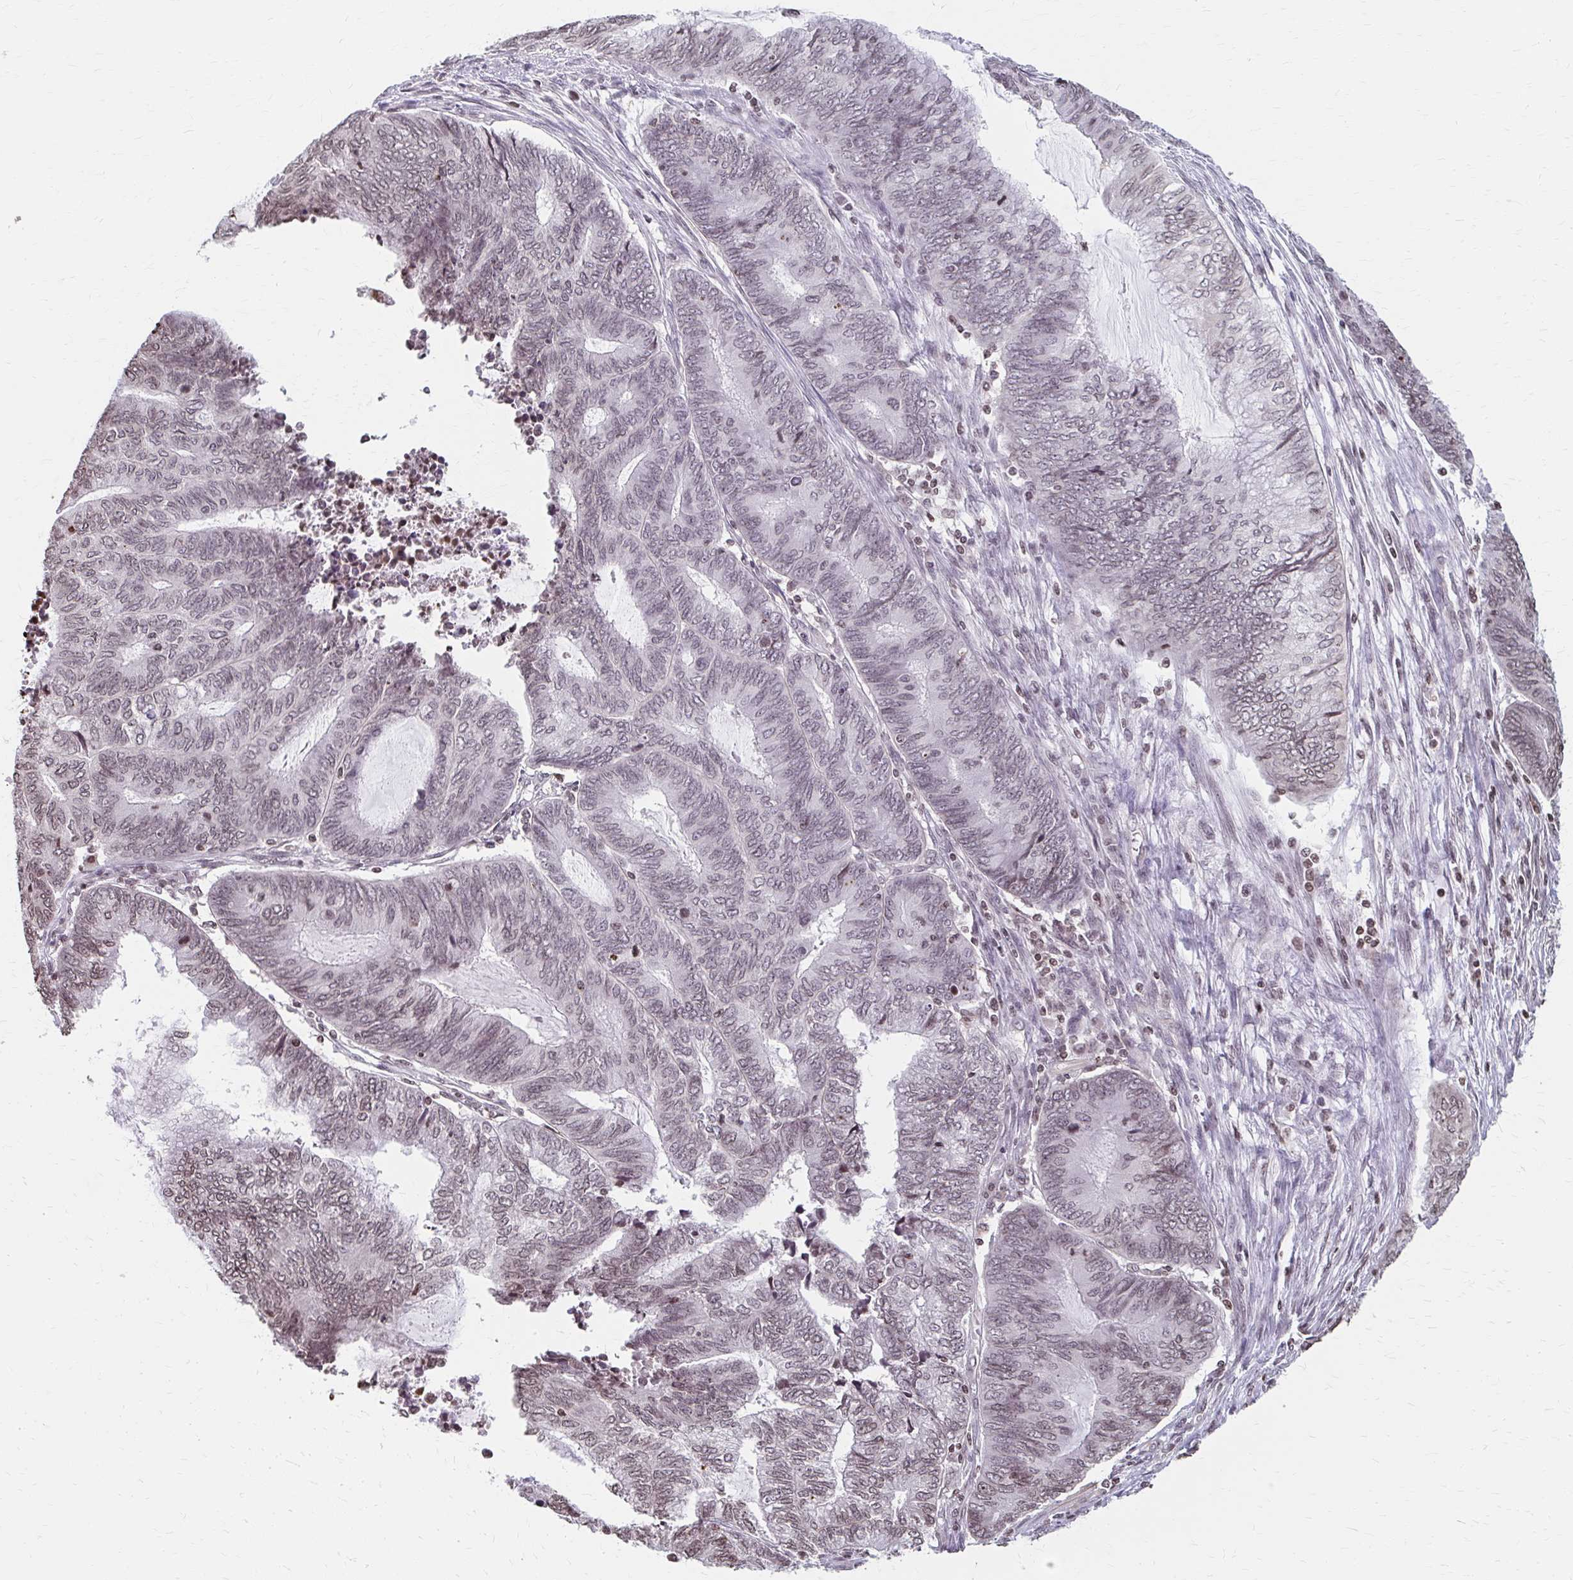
{"staining": {"intensity": "weak", "quantity": "25%-75%", "location": "nuclear"}, "tissue": "endometrial cancer", "cell_type": "Tumor cells", "image_type": "cancer", "snomed": [{"axis": "morphology", "description": "Adenocarcinoma, NOS"}, {"axis": "topography", "description": "Uterus"}, {"axis": "topography", "description": "Endometrium"}], "caption": "Human adenocarcinoma (endometrial) stained with a protein marker exhibits weak staining in tumor cells.", "gene": "ORC3", "patient": {"sex": "female", "age": 70}}